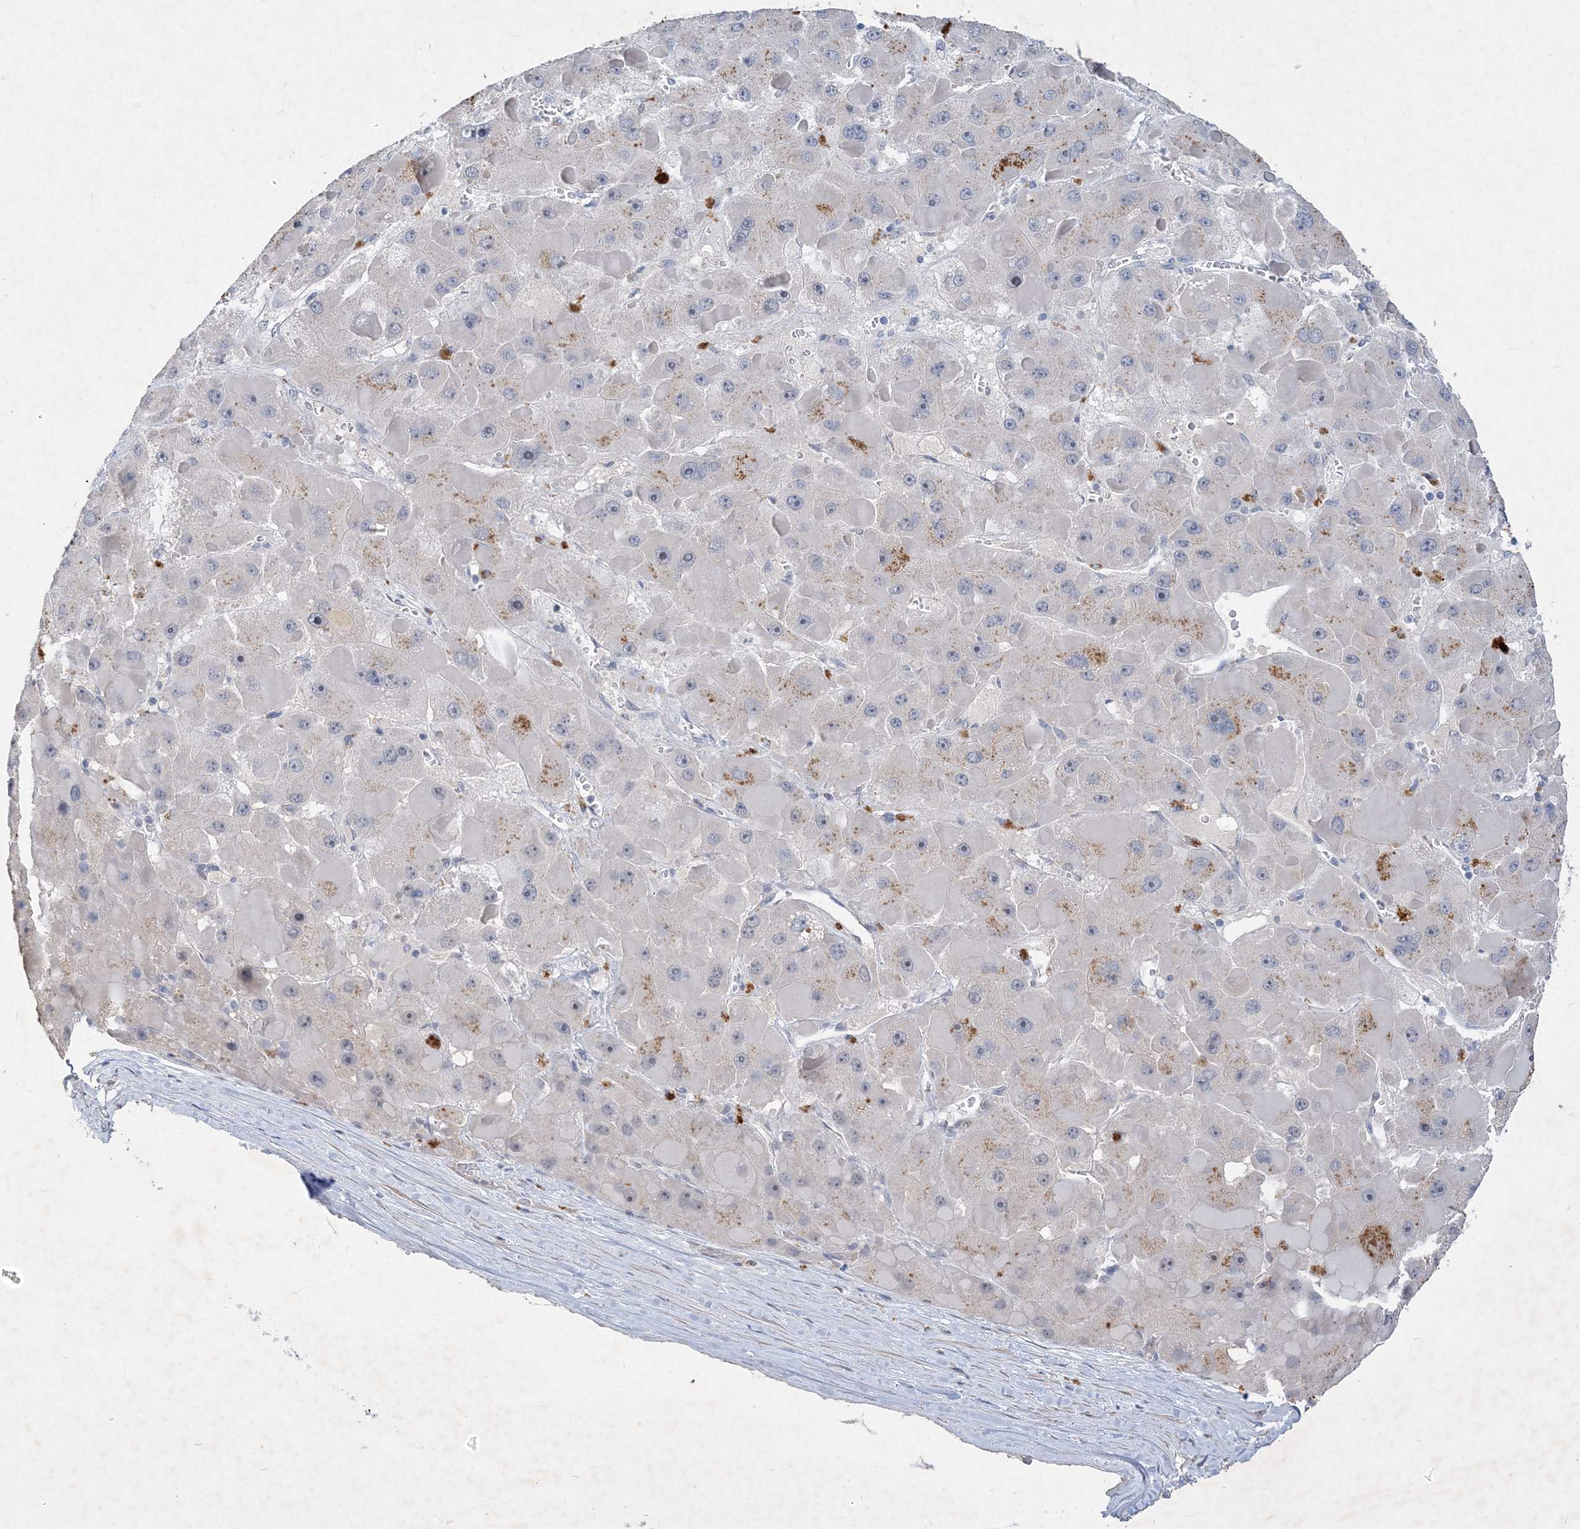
{"staining": {"intensity": "weak", "quantity": "<25%", "location": "cytoplasmic/membranous"}, "tissue": "liver cancer", "cell_type": "Tumor cells", "image_type": "cancer", "snomed": [{"axis": "morphology", "description": "Carcinoma, Hepatocellular, NOS"}, {"axis": "topography", "description": "Liver"}], "caption": "DAB immunohistochemical staining of human liver cancer displays no significant expression in tumor cells.", "gene": "C11orf58", "patient": {"sex": "female", "age": 73}}